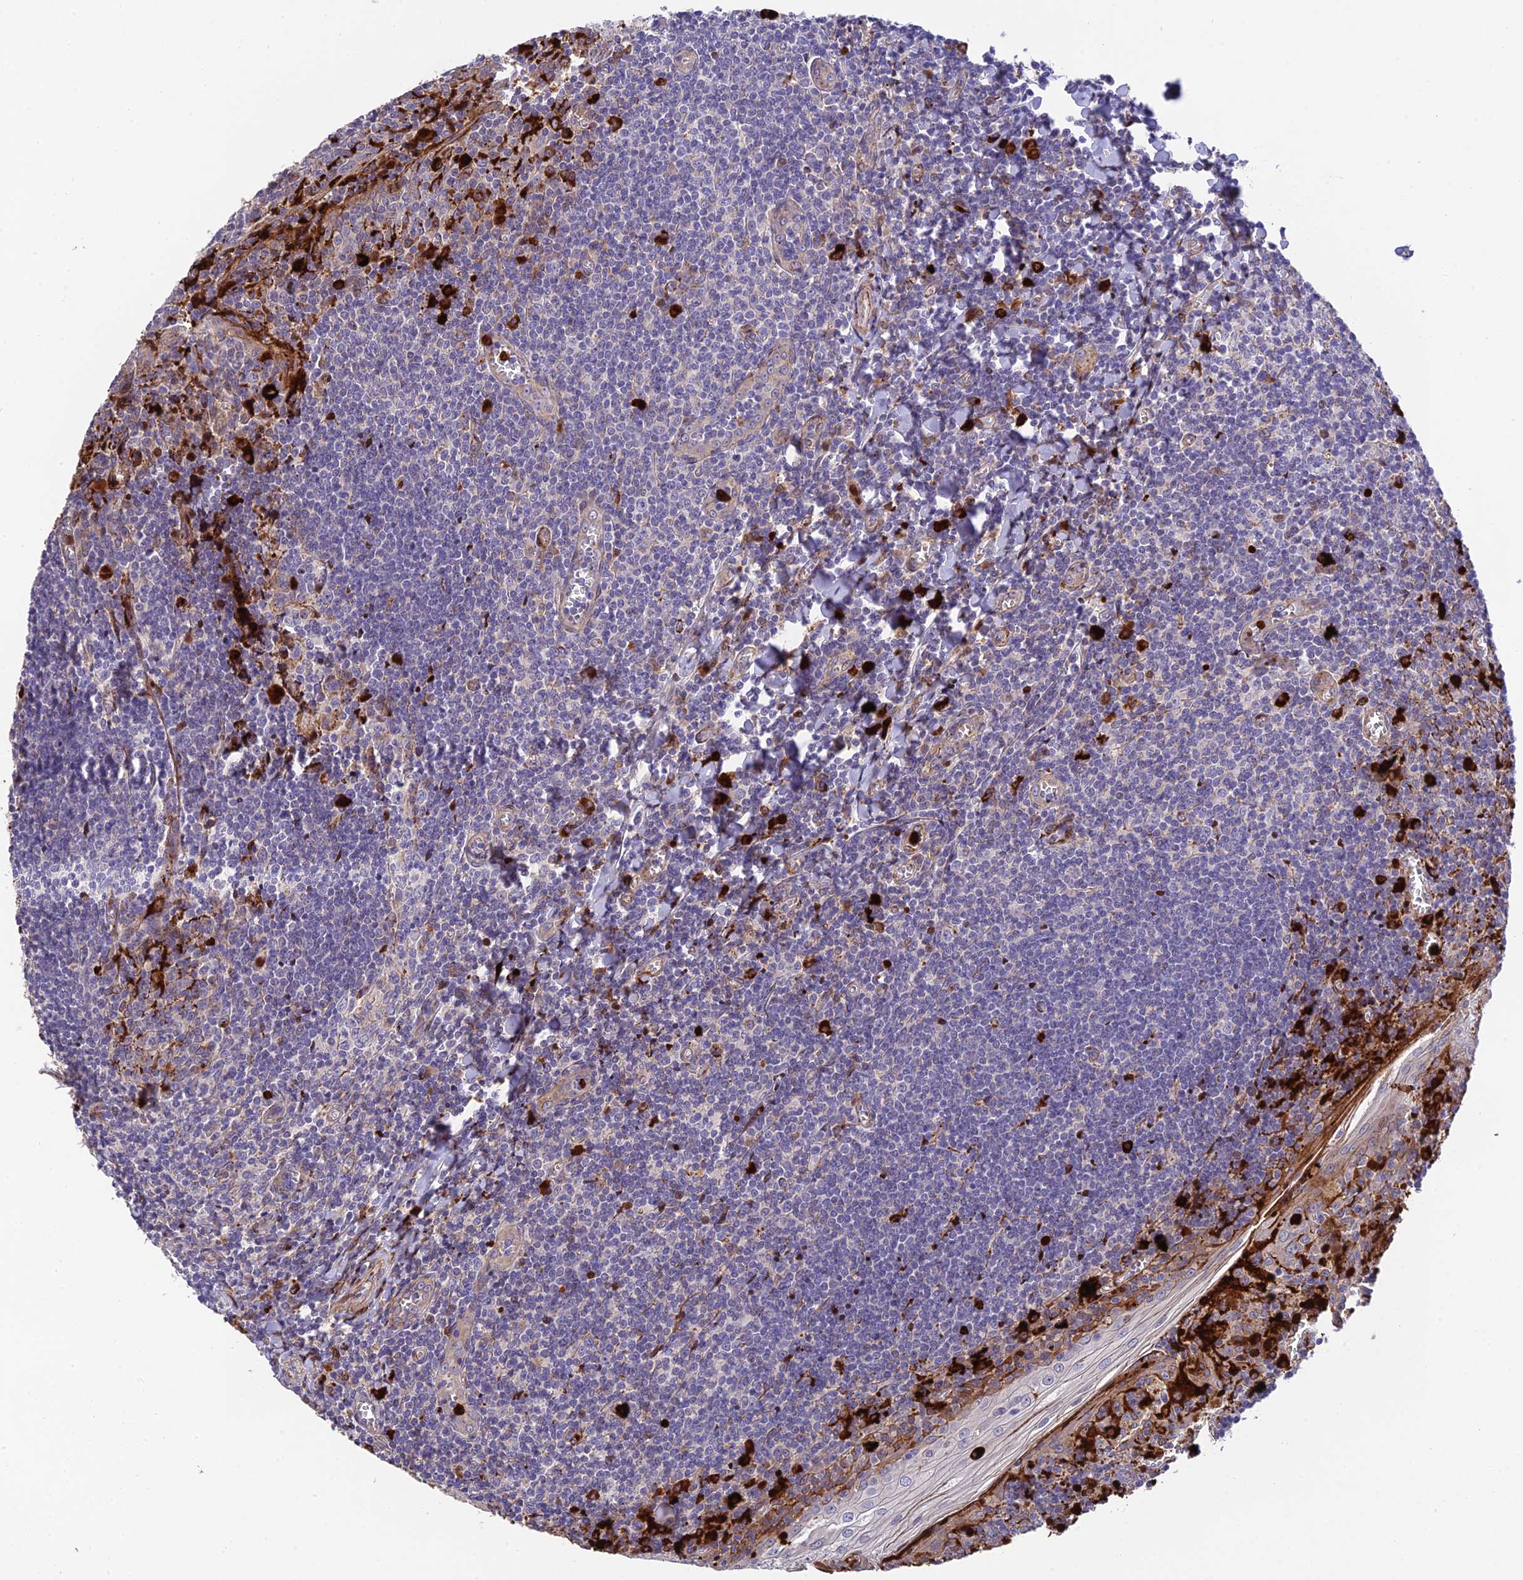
{"staining": {"intensity": "moderate", "quantity": "<25%", "location": "cytoplasmic/membranous"}, "tissue": "tonsil", "cell_type": "Germinal center cells", "image_type": "normal", "snomed": [{"axis": "morphology", "description": "Normal tissue, NOS"}, {"axis": "topography", "description": "Tonsil"}], "caption": "Unremarkable tonsil was stained to show a protein in brown. There is low levels of moderate cytoplasmic/membranous staining in approximately <25% of germinal center cells. The protein of interest is shown in brown color, while the nuclei are stained blue.", "gene": "CPSF4L", "patient": {"sex": "male", "age": 27}}